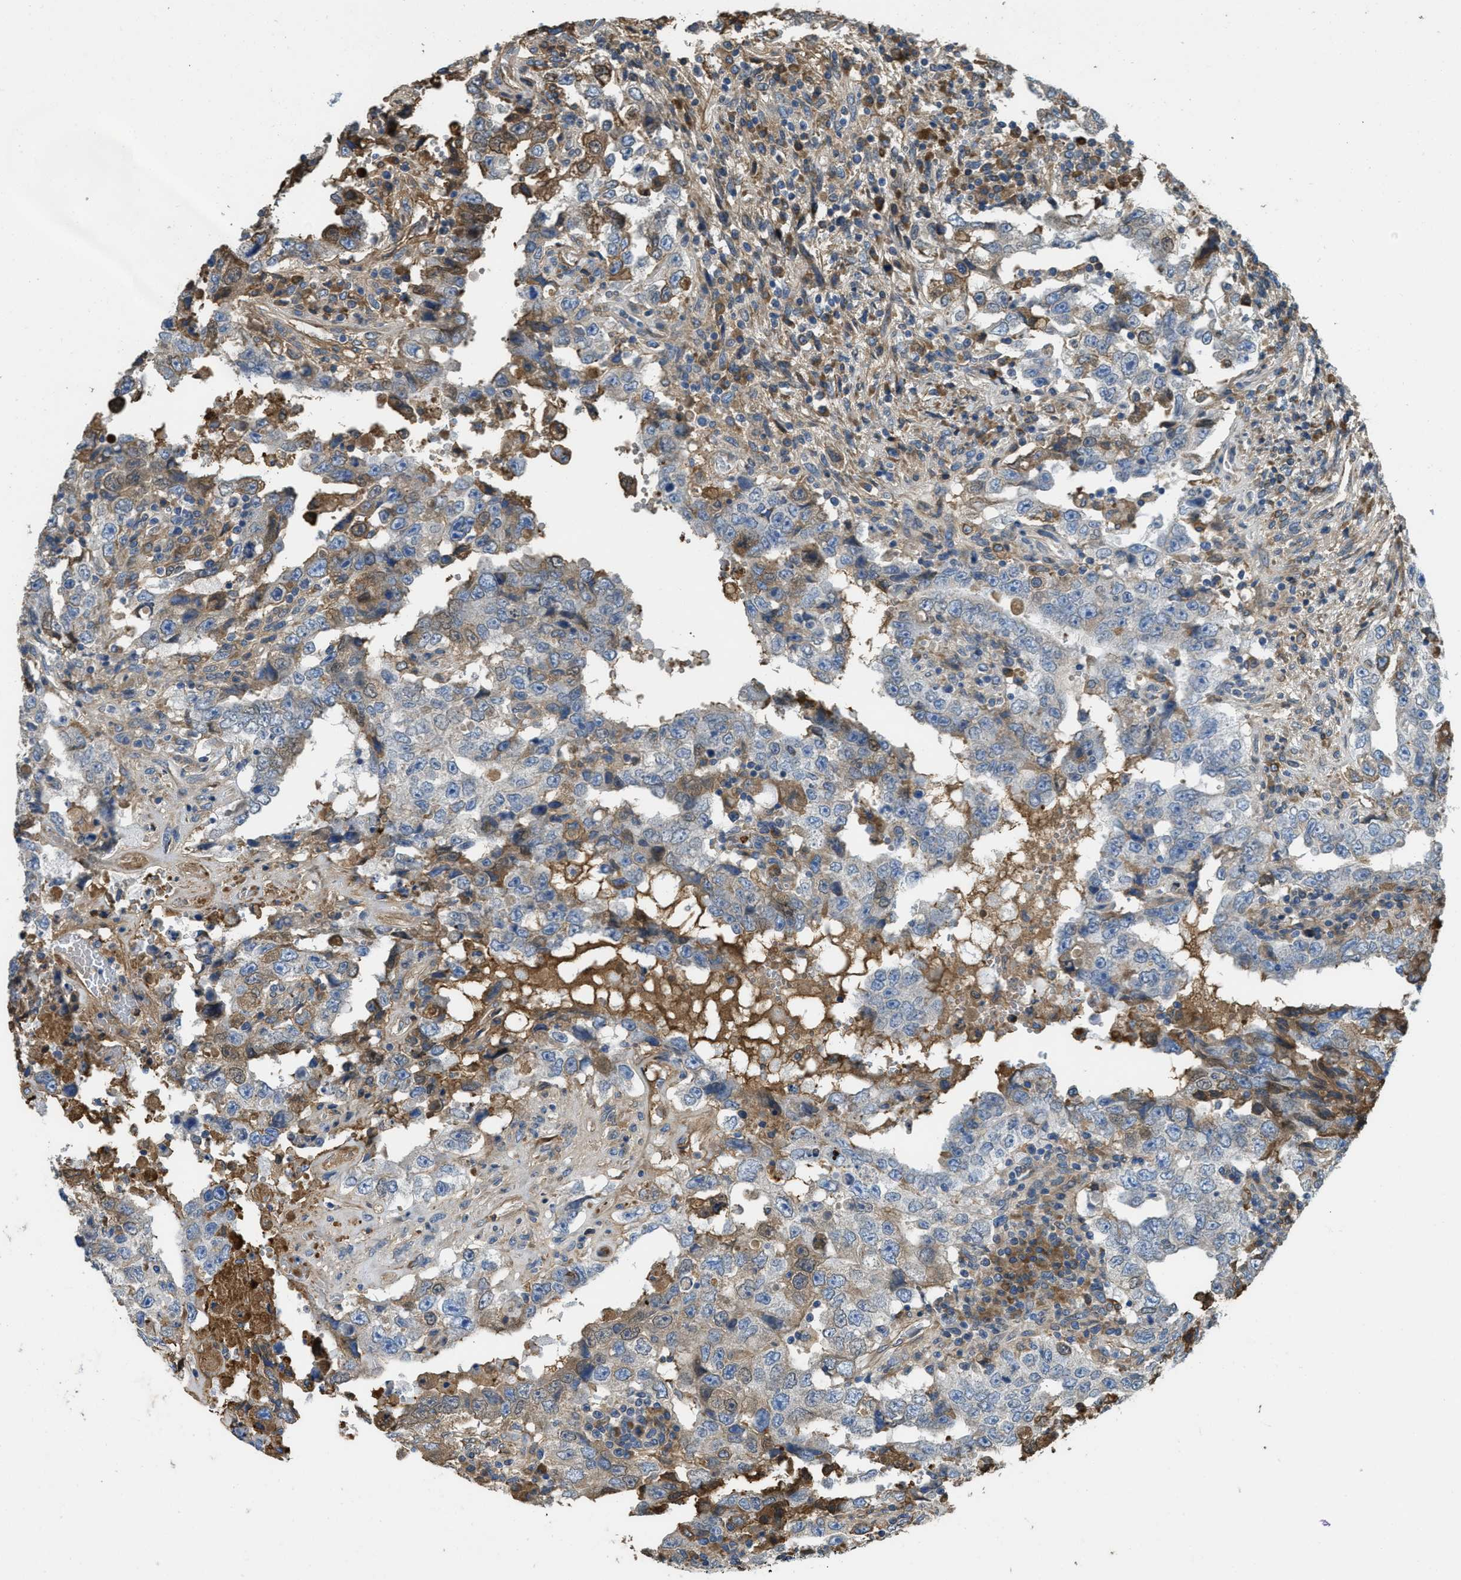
{"staining": {"intensity": "negative", "quantity": "none", "location": "none"}, "tissue": "testis cancer", "cell_type": "Tumor cells", "image_type": "cancer", "snomed": [{"axis": "morphology", "description": "Carcinoma, Embryonal, NOS"}, {"axis": "topography", "description": "Testis"}], "caption": "An immunohistochemistry photomicrograph of testis cancer (embryonal carcinoma) is shown. There is no staining in tumor cells of testis cancer (embryonal carcinoma).", "gene": "MPDU1", "patient": {"sex": "male", "age": 26}}